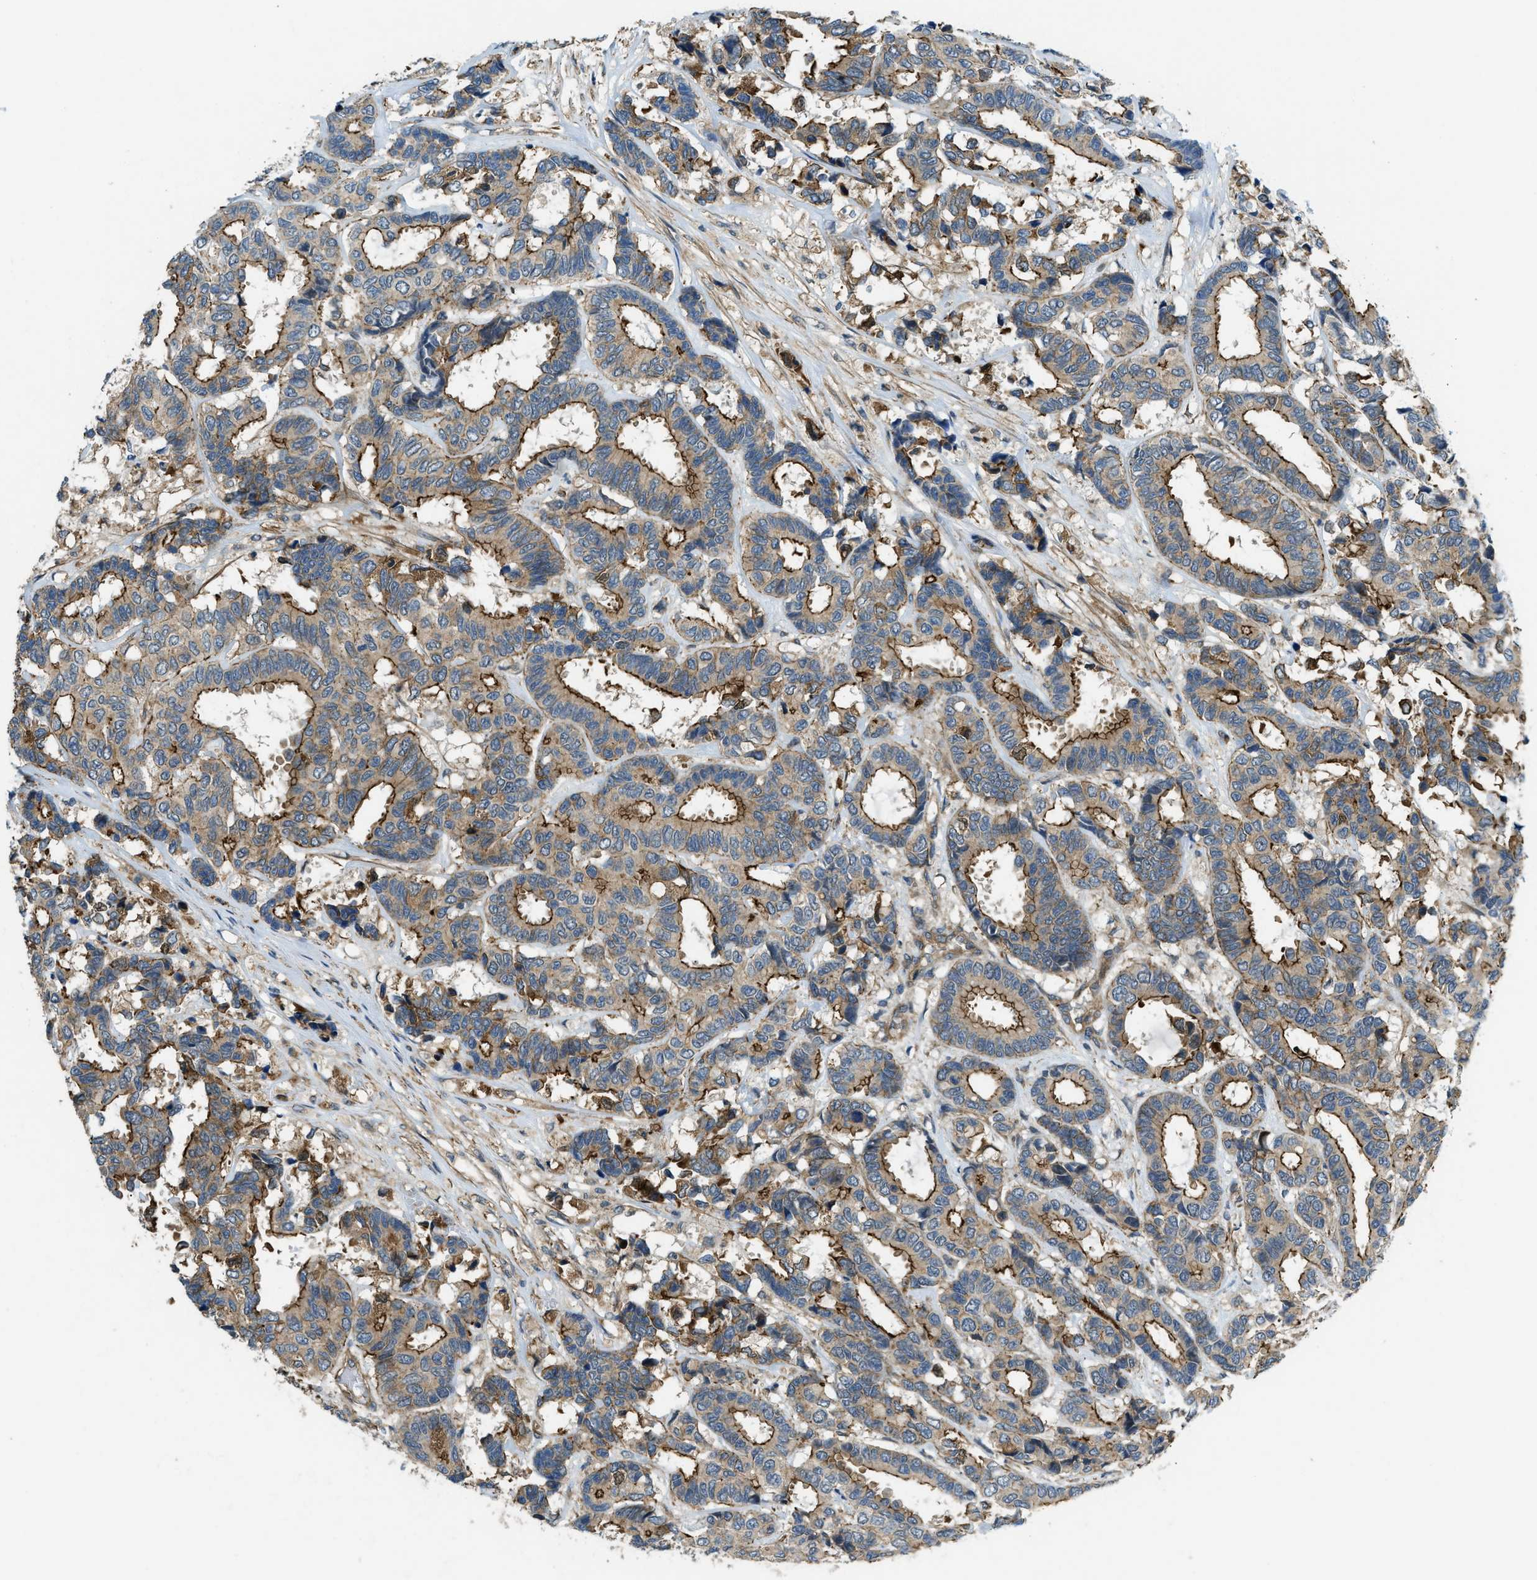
{"staining": {"intensity": "moderate", "quantity": ">75%", "location": "cytoplasmic/membranous"}, "tissue": "breast cancer", "cell_type": "Tumor cells", "image_type": "cancer", "snomed": [{"axis": "morphology", "description": "Duct carcinoma"}, {"axis": "topography", "description": "Breast"}], "caption": "Moderate cytoplasmic/membranous staining is identified in about >75% of tumor cells in breast cancer.", "gene": "CGN", "patient": {"sex": "female", "age": 87}}